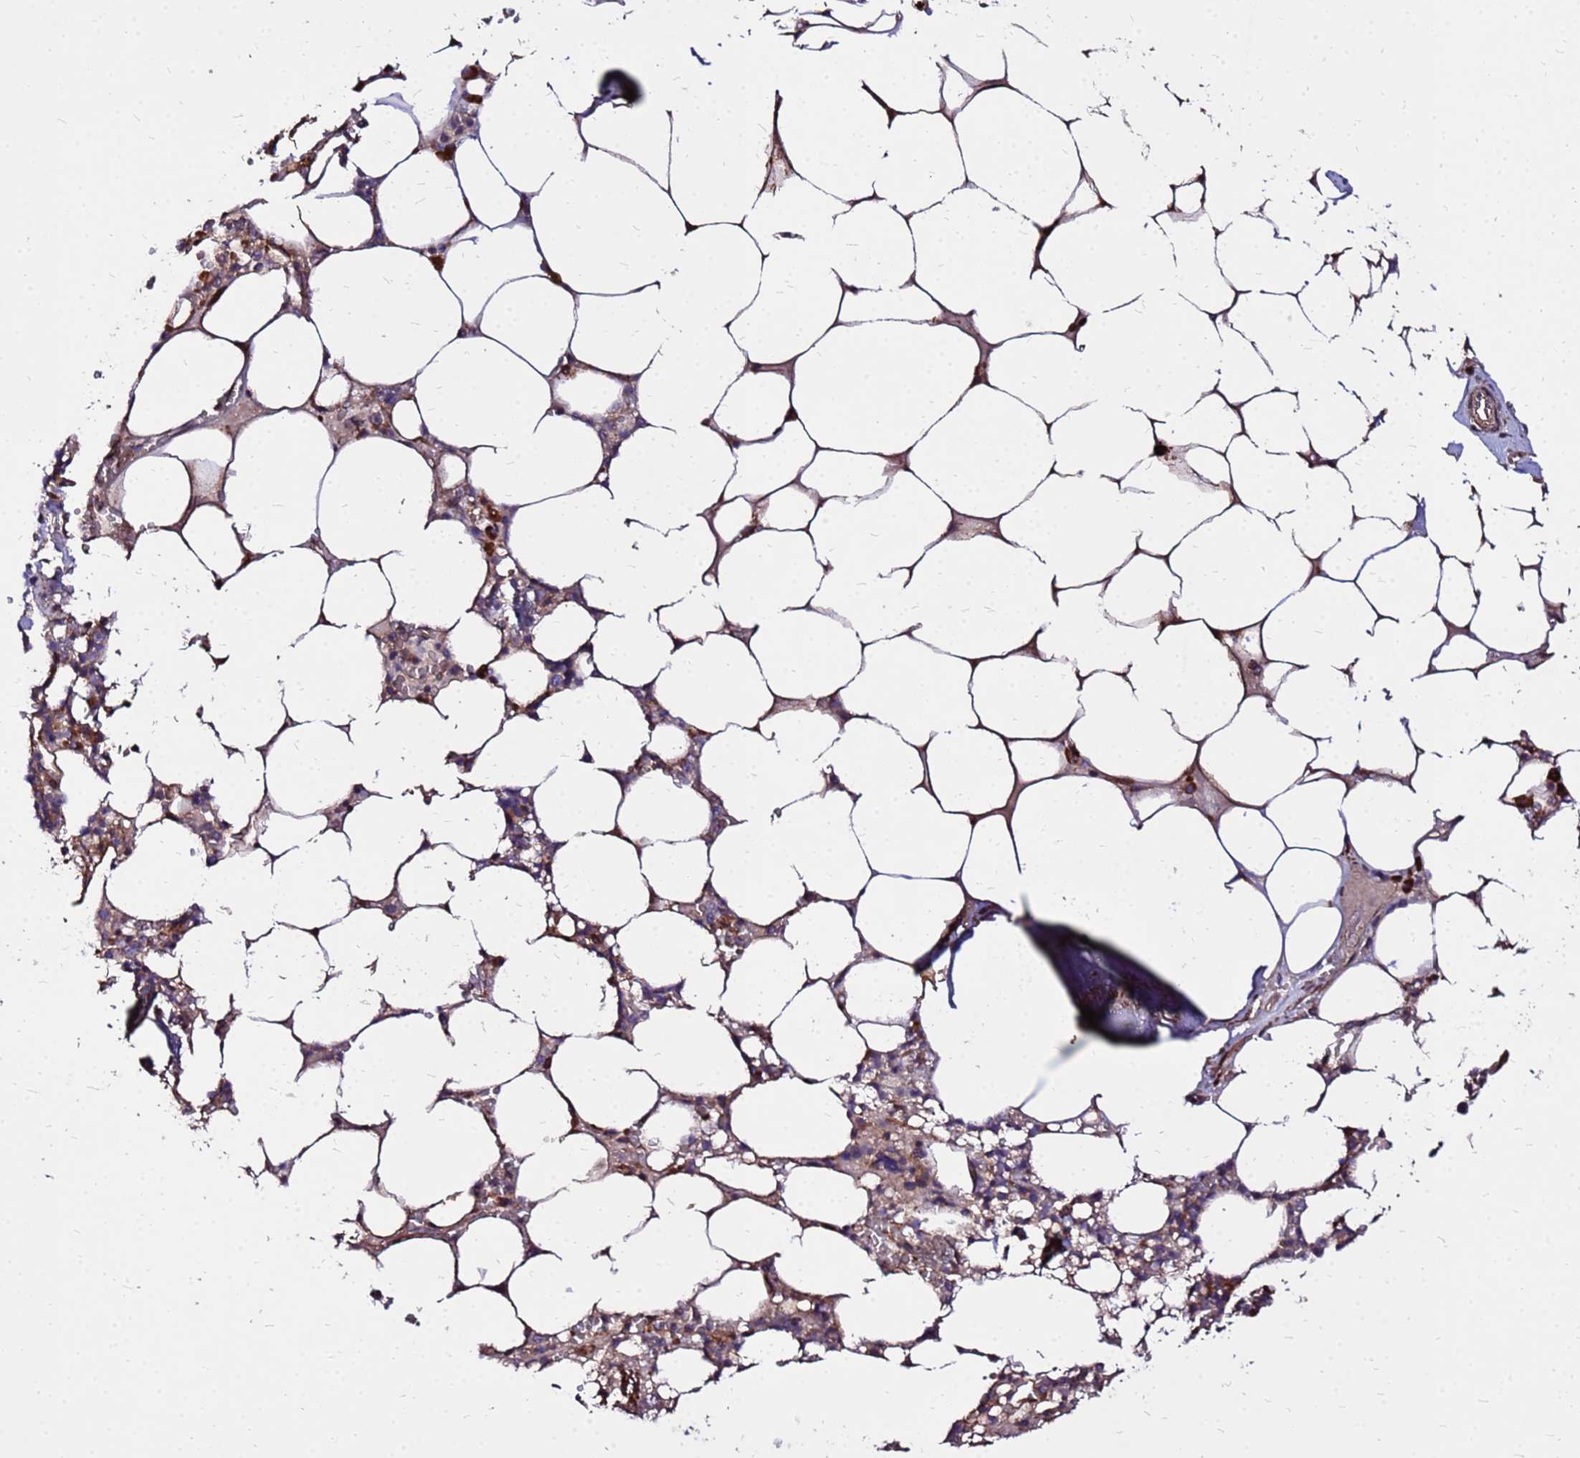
{"staining": {"intensity": "strong", "quantity": "25%-75%", "location": "cytoplasmic/membranous"}, "tissue": "bone marrow", "cell_type": "Hematopoietic cells", "image_type": "normal", "snomed": [{"axis": "morphology", "description": "Normal tissue, NOS"}, {"axis": "topography", "description": "Bone marrow"}], "caption": "A micrograph of human bone marrow stained for a protein exhibits strong cytoplasmic/membranous brown staining in hematopoietic cells. (brown staining indicates protein expression, while blue staining denotes nuclei).", "gene": "WWC2", "patient": {"sex": "male", "age": 64}}